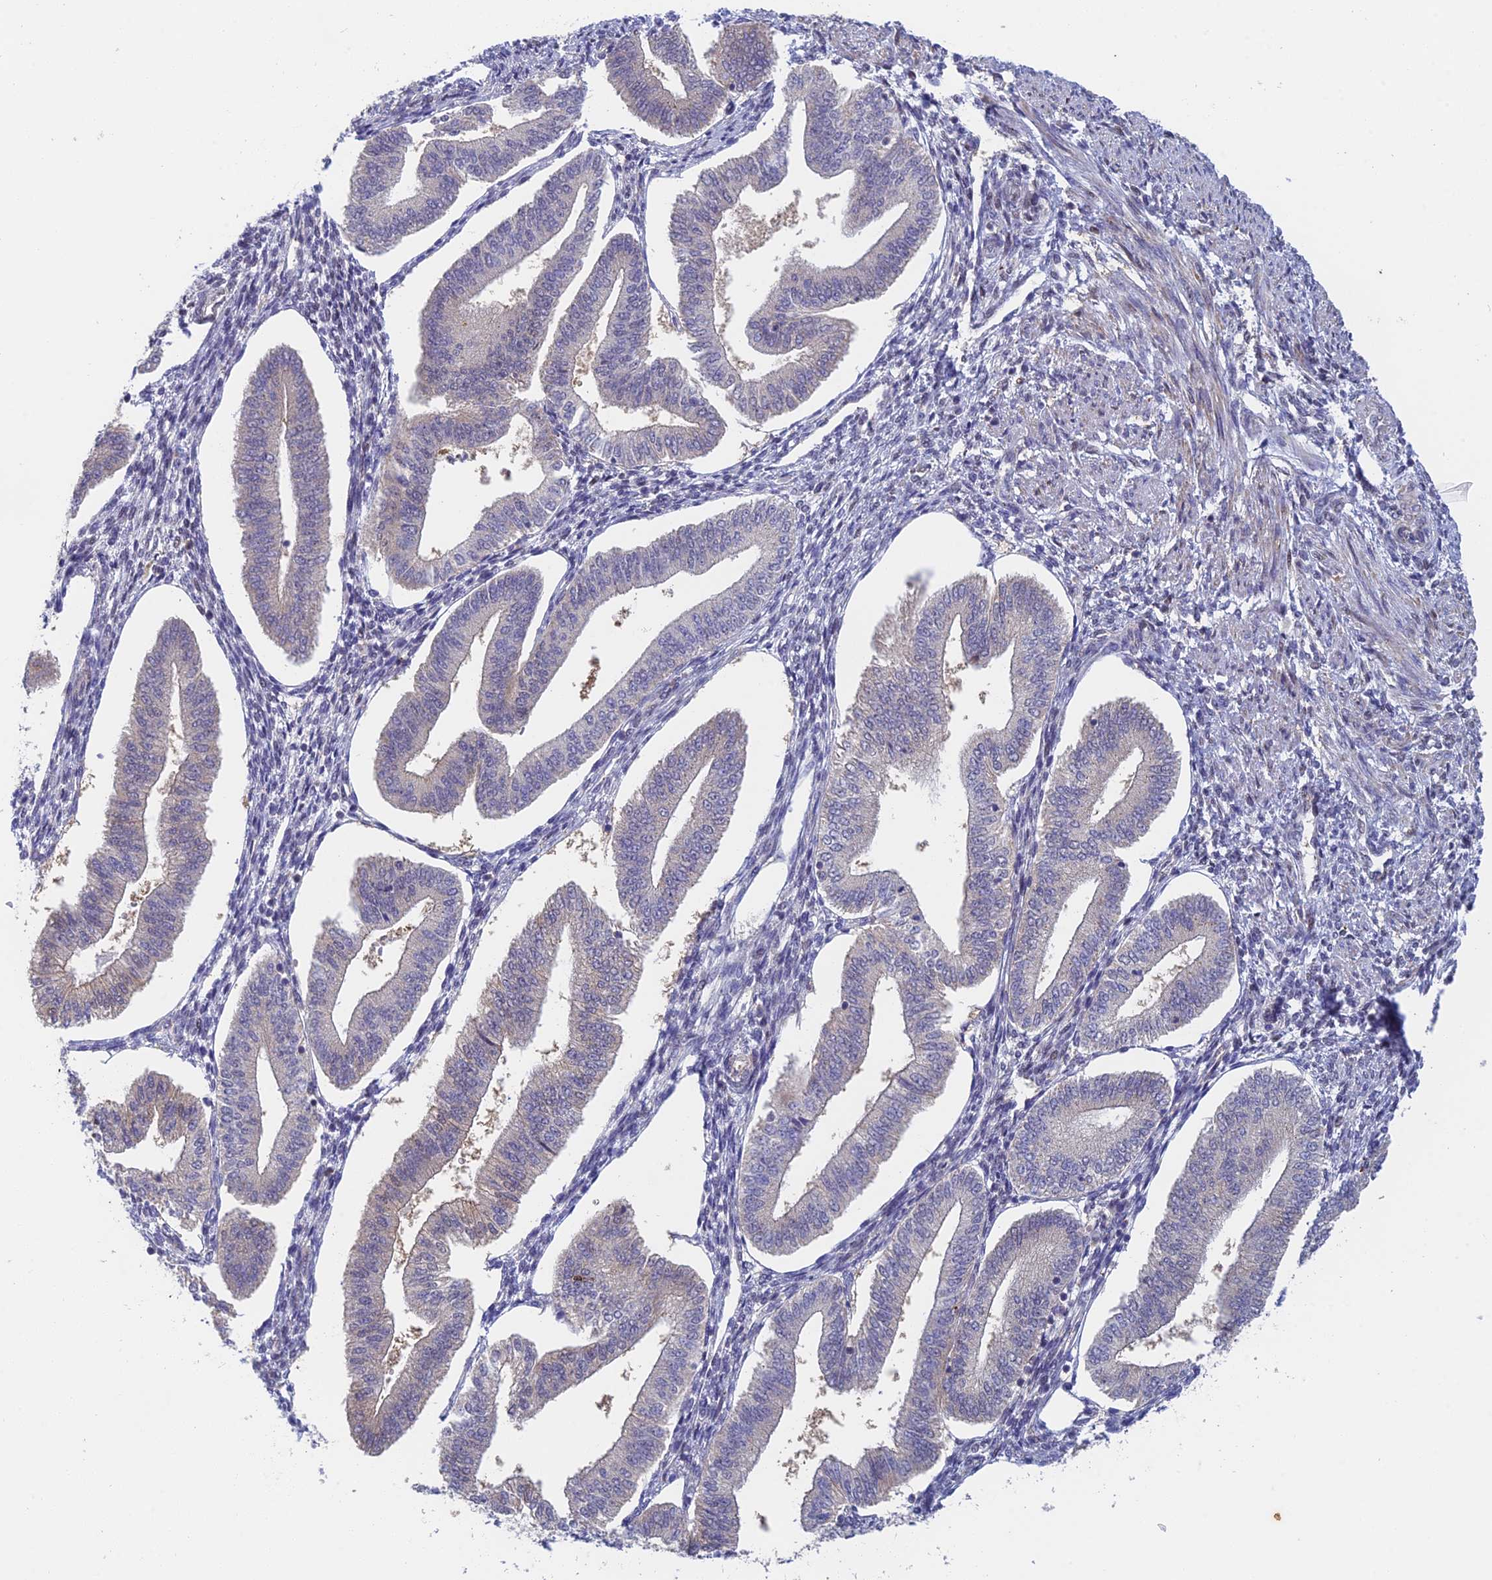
{"staining": {"intensity": "negative", "quantity": "none", "location": "none"}, "tissue": "endometrium", "cell_type": "Cells in endometrial stroma", "image_type": "normal", "snomed": [{"axis": "morphology", "description": "Normal tissue, NOS"}, {"axis": "topography", "description": "Endometrium"}], "caption": "Immunohistochemistry (IHC) of unremarkable endometrium displays no expression in cells in endometrial stroma.", "gene": "MRPL17", "patient": {"sex": "female", "age": 34}}